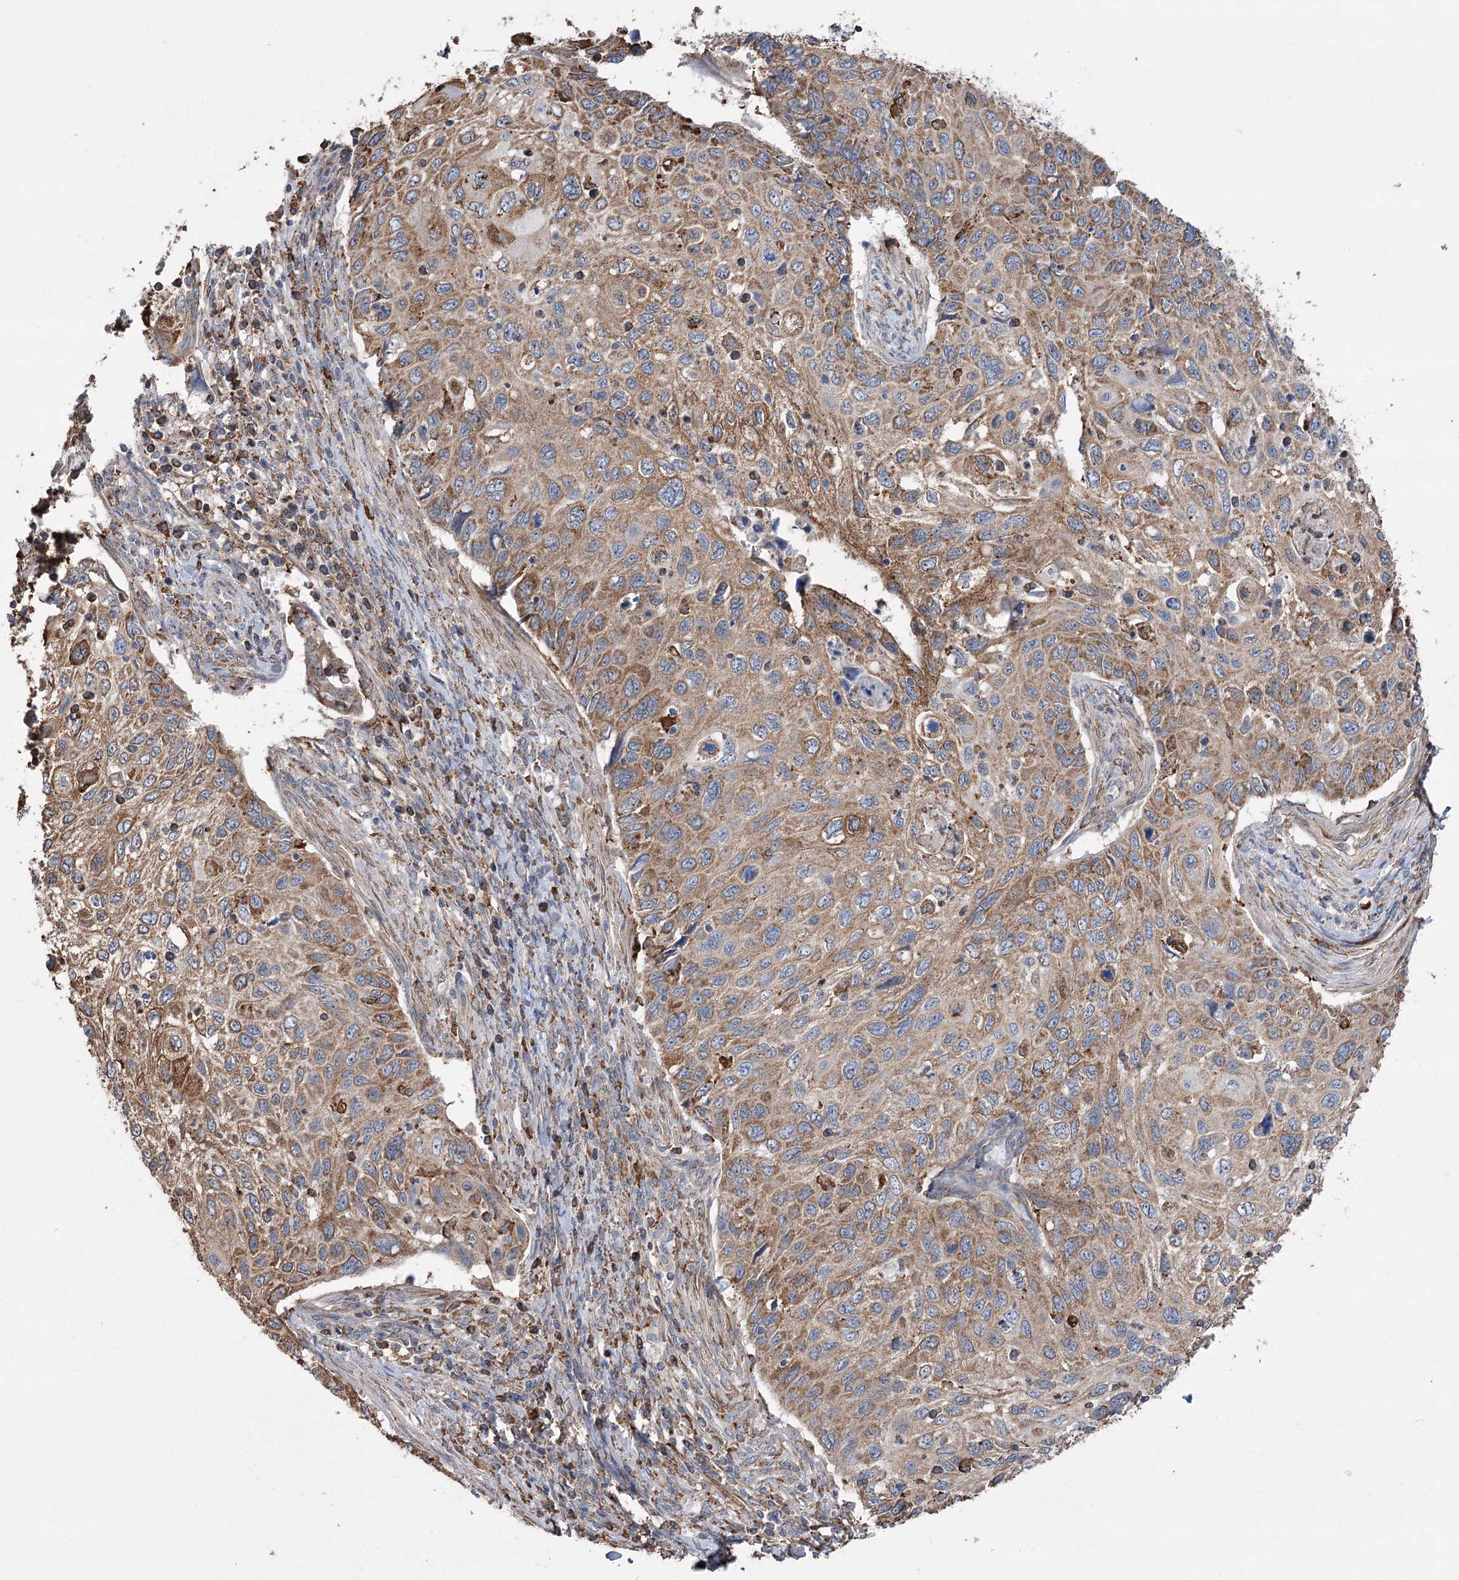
{"staining": {"intensity": "moderate", "quantity": ">75%", "location": "cytoplasmic/membranous"}, "tissue": "cervical cancer", "cell_type": "Tumor cells", "image_type": "cancer", "snomed": [{"axis": "morphology", "description": "Squamous cell carcinoma, NOS"}, {"axis": "topography", "description": "Cervix"}], "caption": "Immunohistochemistry image of cervical squamous cell carcinoma stained for a protein (brown), which reveals medium levels of moderate cytoplasmic/membranous staining in about >75% of tumor cells.", "gene": "TRIM71", "patient": {"sex": "female", "age": 70}}